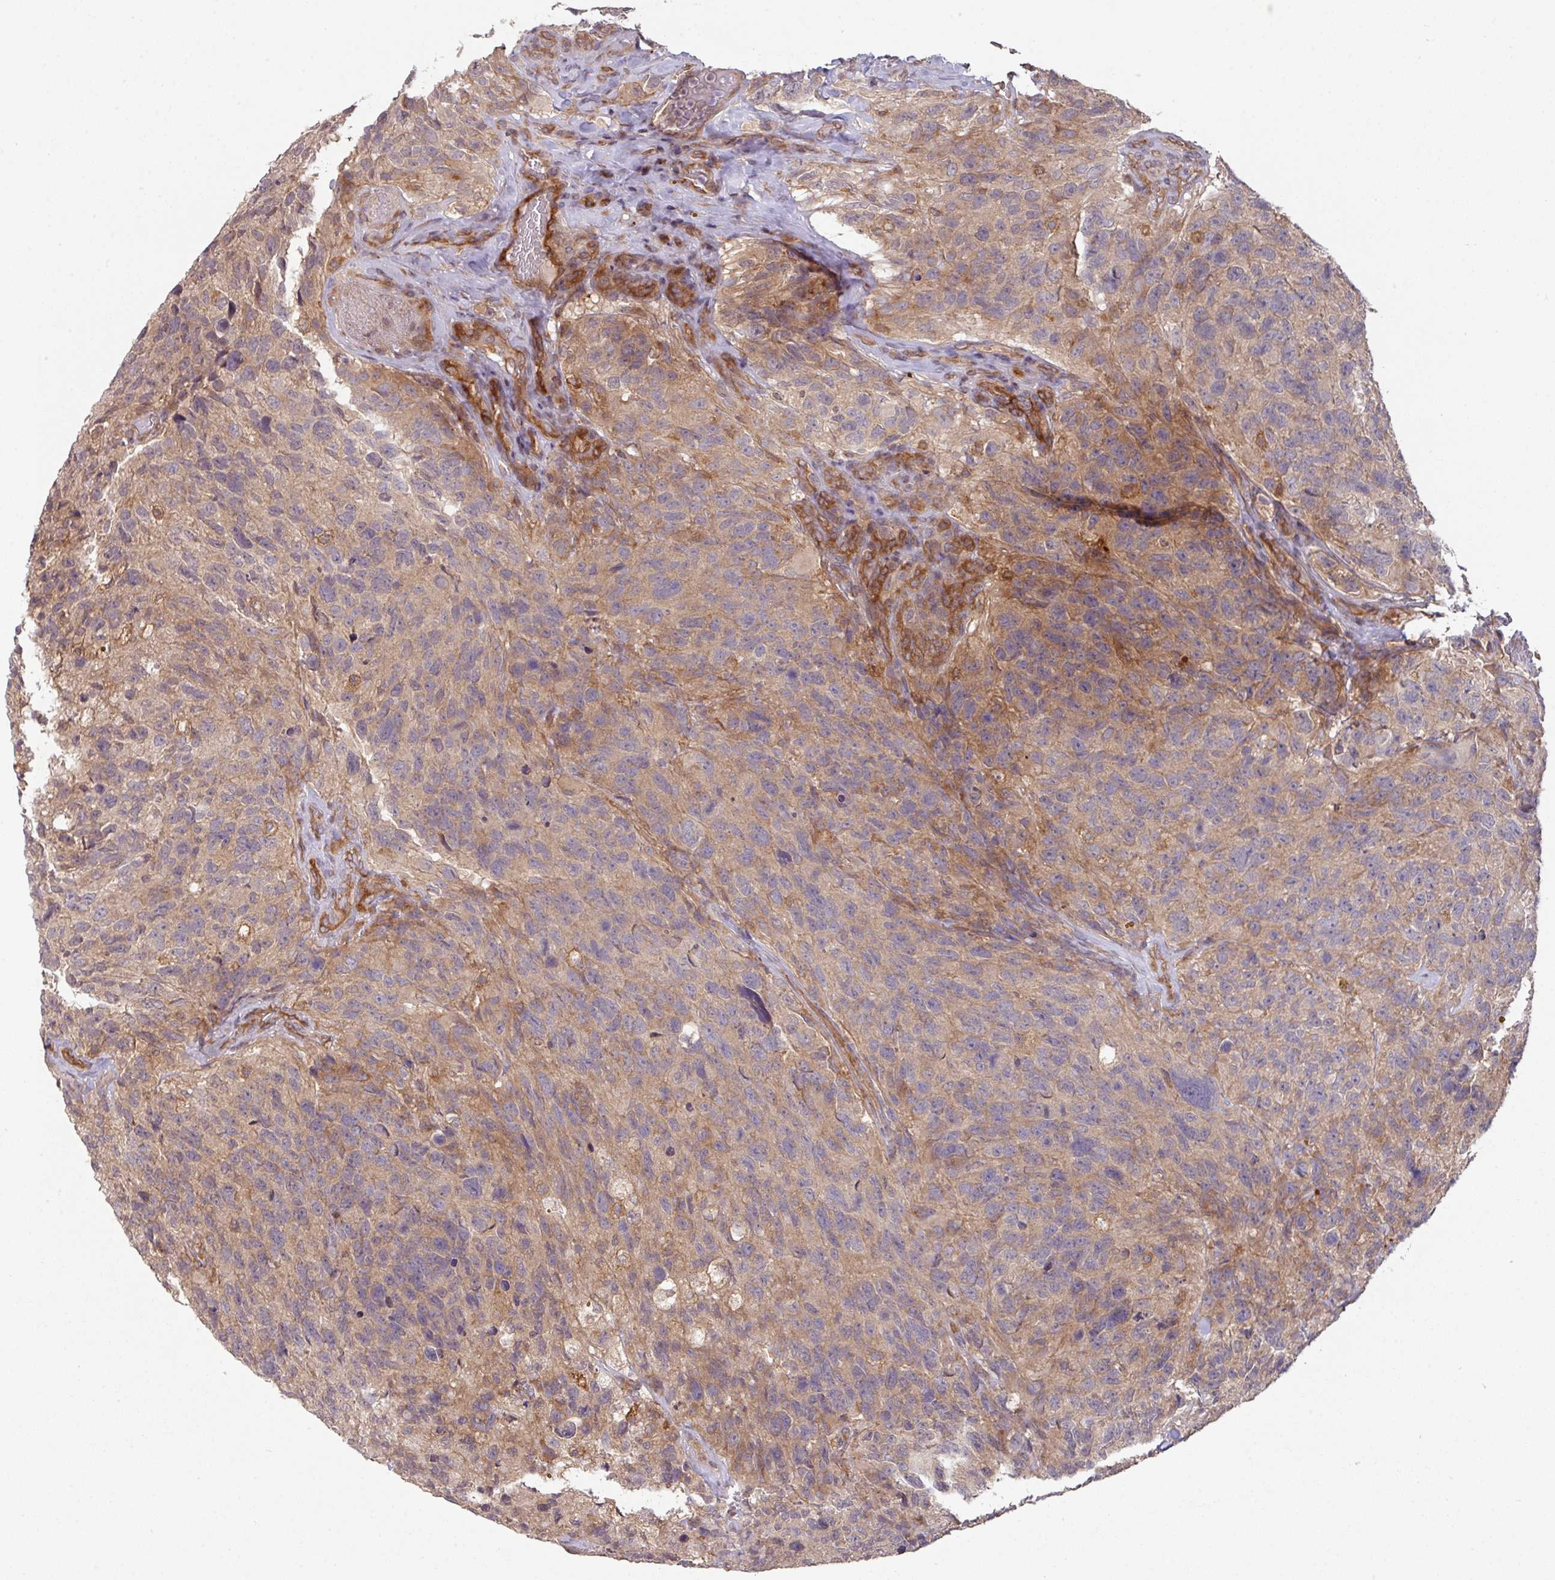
{"staining": {"intensity": "weak", "quantity": ">75%", "location": "cytoplasmic/membranous"}, "tissue": "glioma", "cell_type": "Tumor cells", "image_type": "cancer", "snomed": [{"axis": "morphology", "description": "Glioma, malignant, High grade"}, {"axis": "topography", "description": "Brain"}], "caption": "Immunohistochemistry (IHC) image of neoplastic tissue: glioma stained using immunohistochemistry (IHC) displays low levels of weak protein expression localized specifically in the cytoplasmic/membranous of tumor cells, appearing as a cytoplasmic/membranous brown color.", "gene": "CYFIP2", "patient": {"sex": "male", "age": 69}}